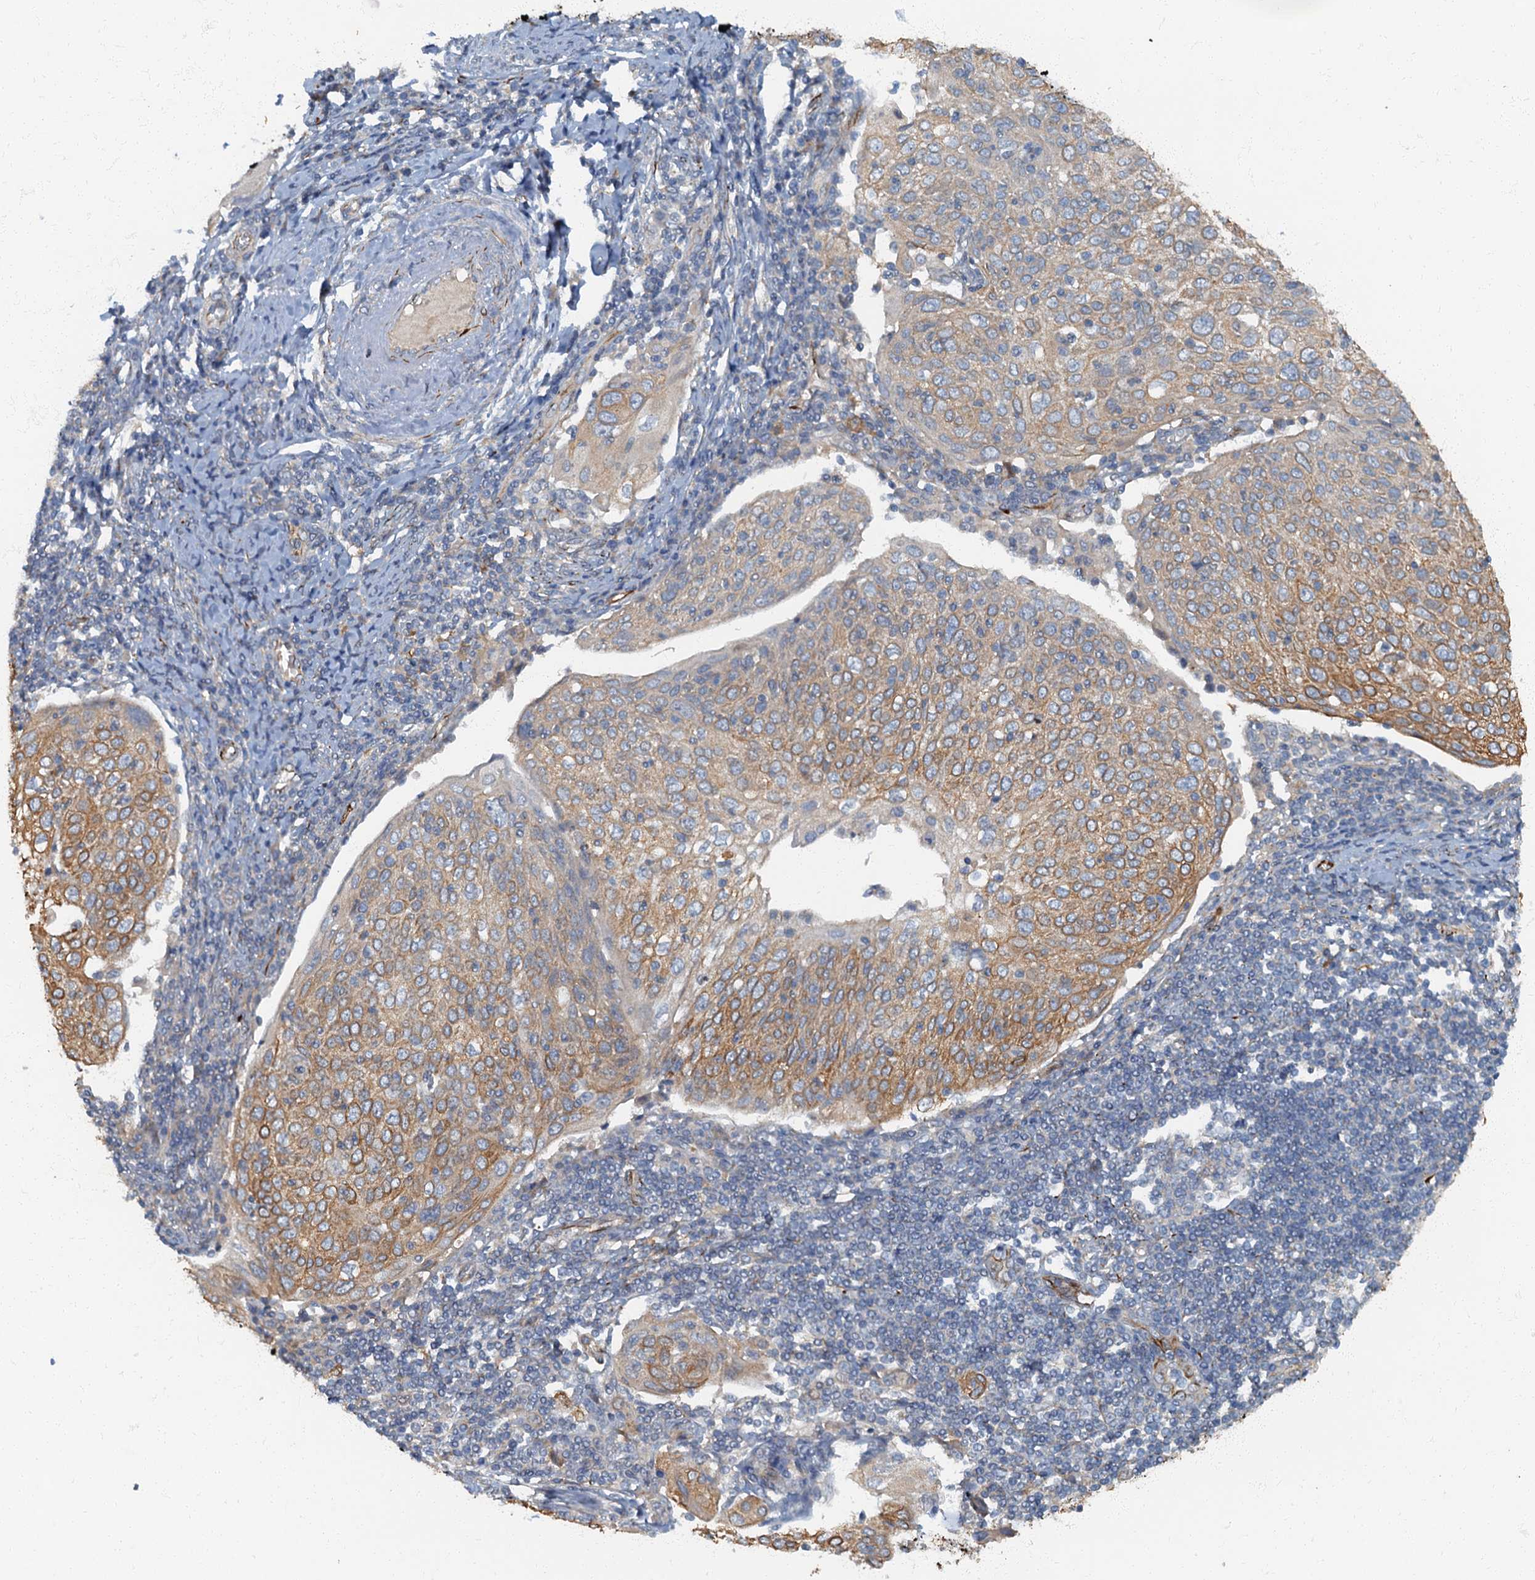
{"staining": {"intensity": "moderate", "quantity": "25%-75%", "location": "cytoplasmic/membranous"}, "tissue": "cervical cancer", "cell_type": "Tumor cells", "image_type": "cancer", "snomed": [{"axis": "morphology", "description": "Squamous cell carcinoma, NOS"}, {"axis": "topography", "description": "Cervix"}], "caption": "Cervical squamous cell carcinoma tissue displays moderate cytoplasmic/membranous staining in approximately 25%-75% of tumor cells, visualized by immunohistochemistry. The staining is performed using DAB brown chromogen to label protein expression. The nuclei are counter-stained blue using hematoxylin.", "gene": "ARL11", "patient": {"sex": "female", "age": 67}}